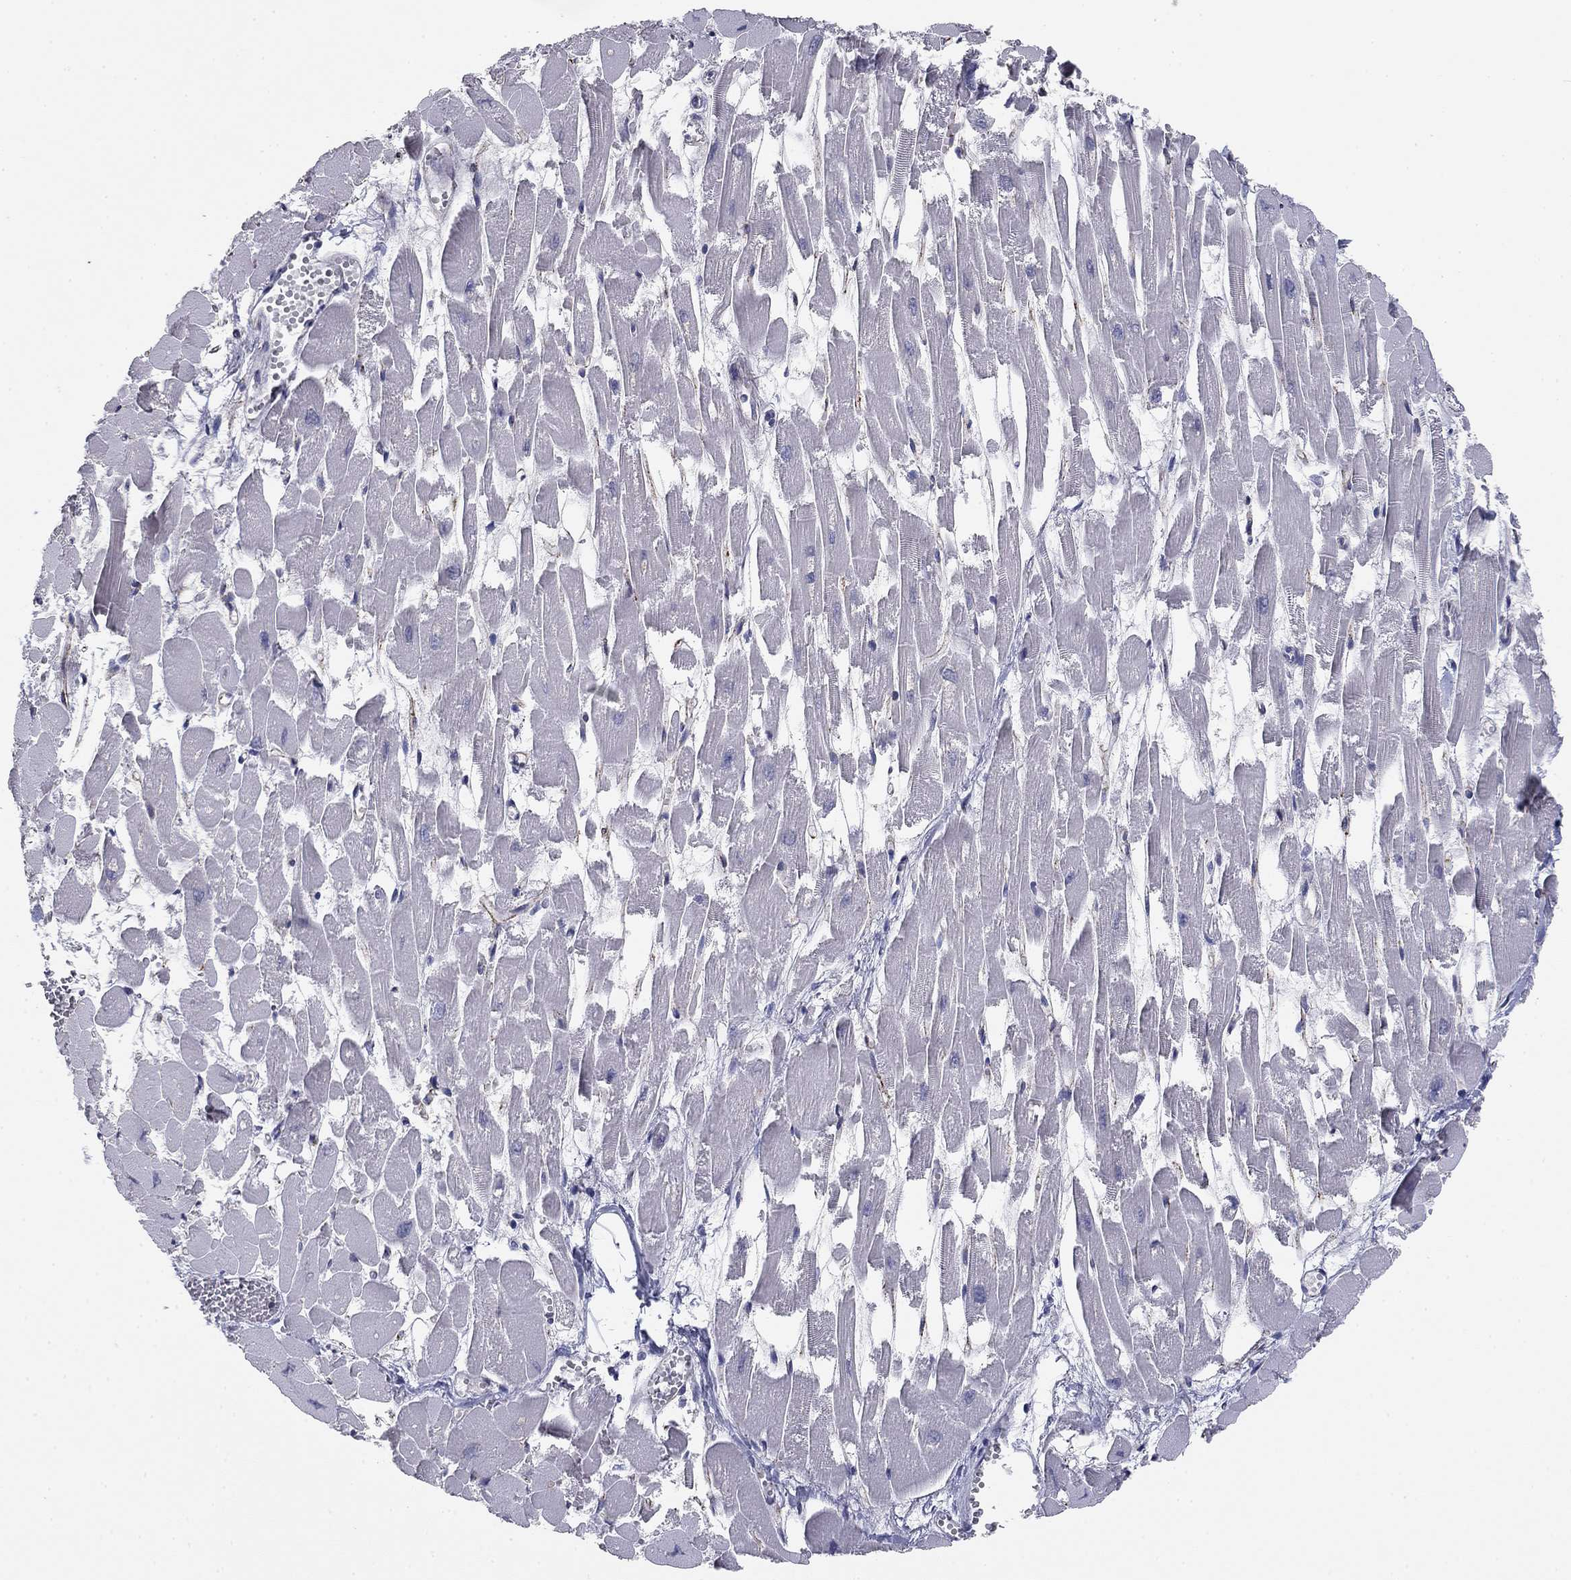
{"staining": {"intensity": "negative", "quantity": "none", "location": "none"}, "tissue": "heart muscle", "cell_type": "Cardiomyocytes", "image_type": "normal", "snomed": [{"axis": "morphology", "description": "Normal tissue, NOS"}, {"axis": "topography", "description": "Heart"}], "caption": "DAB (3,3'-diaminobenzidine) immunohistochemical staining of normal heart muscle shows no significant staining in cardiomyocytes. (Brightfield microscopy of DAB (3,3'-diaminobenzidine) IHC at high magnification).", "gene": "SEPTIN3", "patient": {"sex": "female", "age": 52}}